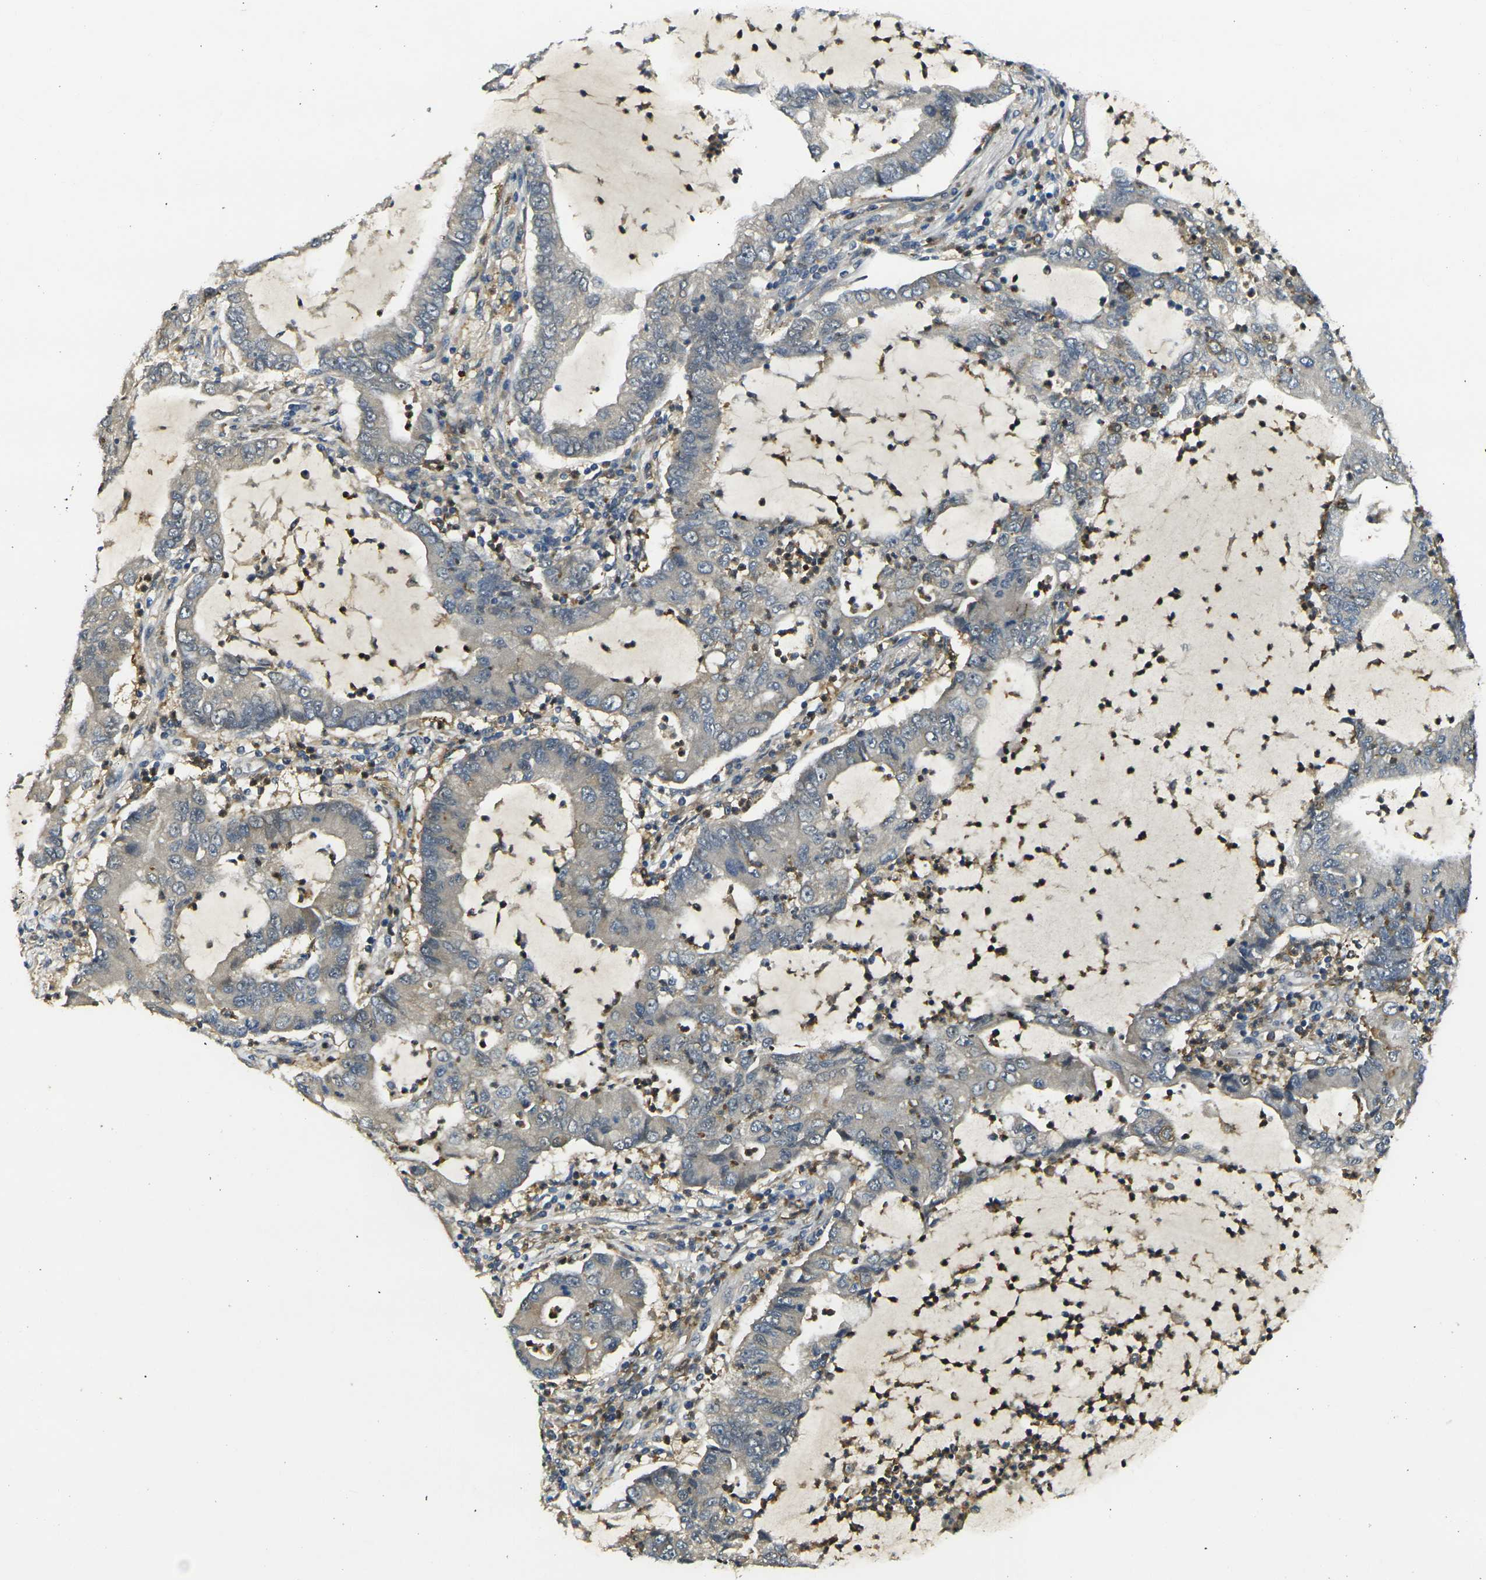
{"staining": {"intensity": "weak", "quantity": ">75%", "location": "cytoplasmic/membranous"}, "tissue": "lung cancer", "cell_type": "Tumor cells", "image_type": "cancer", "snomed": [{"axis": "morphology", "description": "Adenocarcinoma, NOS"}, {"axis": "topography", "description": "Lung"}], "caption": "IHC micrograph of human lung cancer stained for a protein (brown), which exhibits low levels of weak cytoplasmic/membranous expression in approximately >75% of tumor cells.", "gene": "PIGL", "patient": {"sex": "female", "age": 51}}